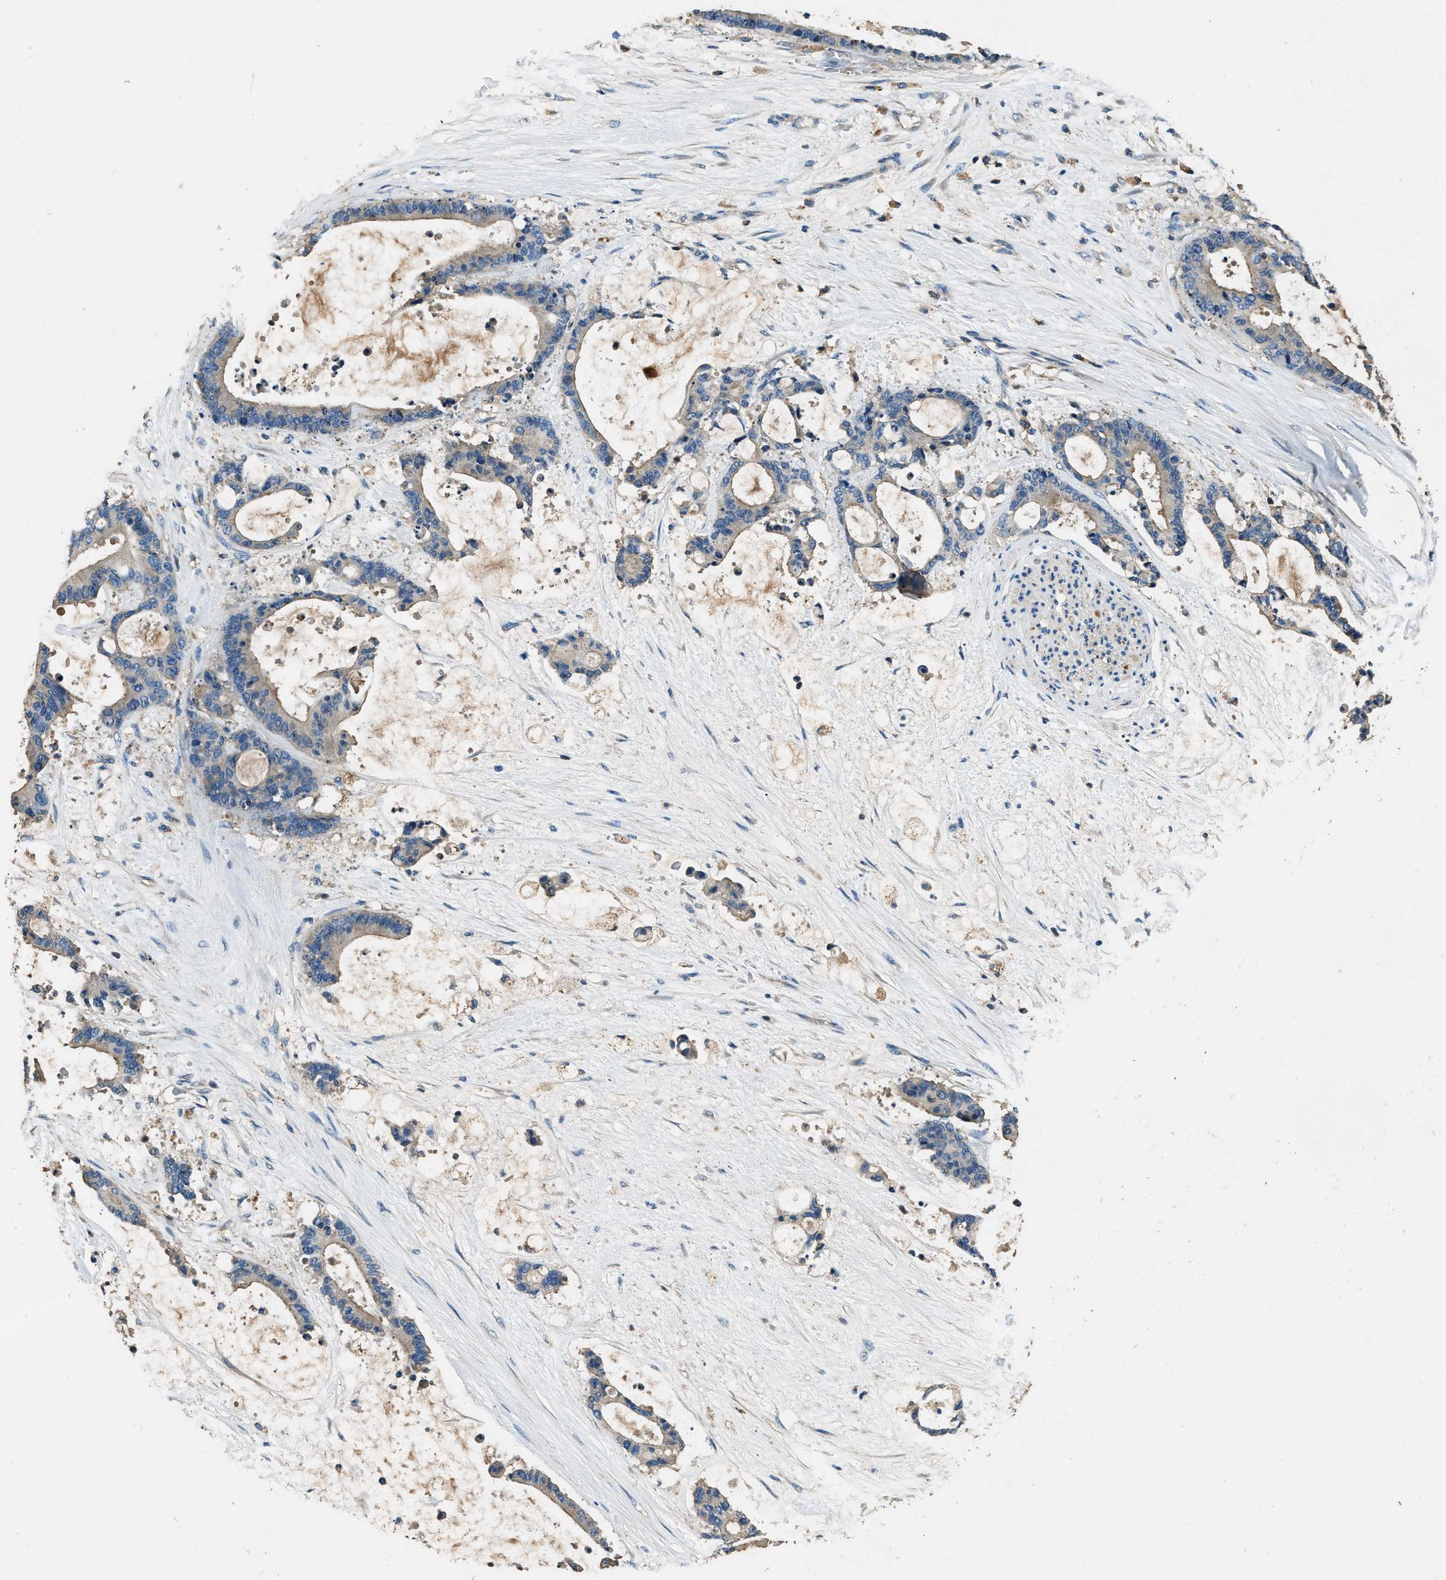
{"staining": {"intensity": "negative", "quantity": "none", "location": "none"}, "tissue": "liver cancer", "cell_type": "Tumor cells", "image_type": "cancer", "snomed": [{"axis": "morphology", "description": "Normal tissue, NOS"}, {"axis": "morphology", "description": "Cholangiocarcinoma"}, {"axis": "topography", "description": "Liver"}, {"axis": "topography", "description": "Peripheral nerve tissue"}], "caption": "This image is of liver cancer (cholangiocarcinoma) stained with IHC to label a protein in brown with the nuclei are counter-stained blue. There is no staining in tumor cells. Brightfield microscopy of immunohistochemistry (IHC) stained with DAB (3,3'-diaminobenzidine) (brown) and hematoxylin (blue), captured at high magnification.", "gene": "BLOC1S1", "patient": {"sex": "female", "age": 73}}